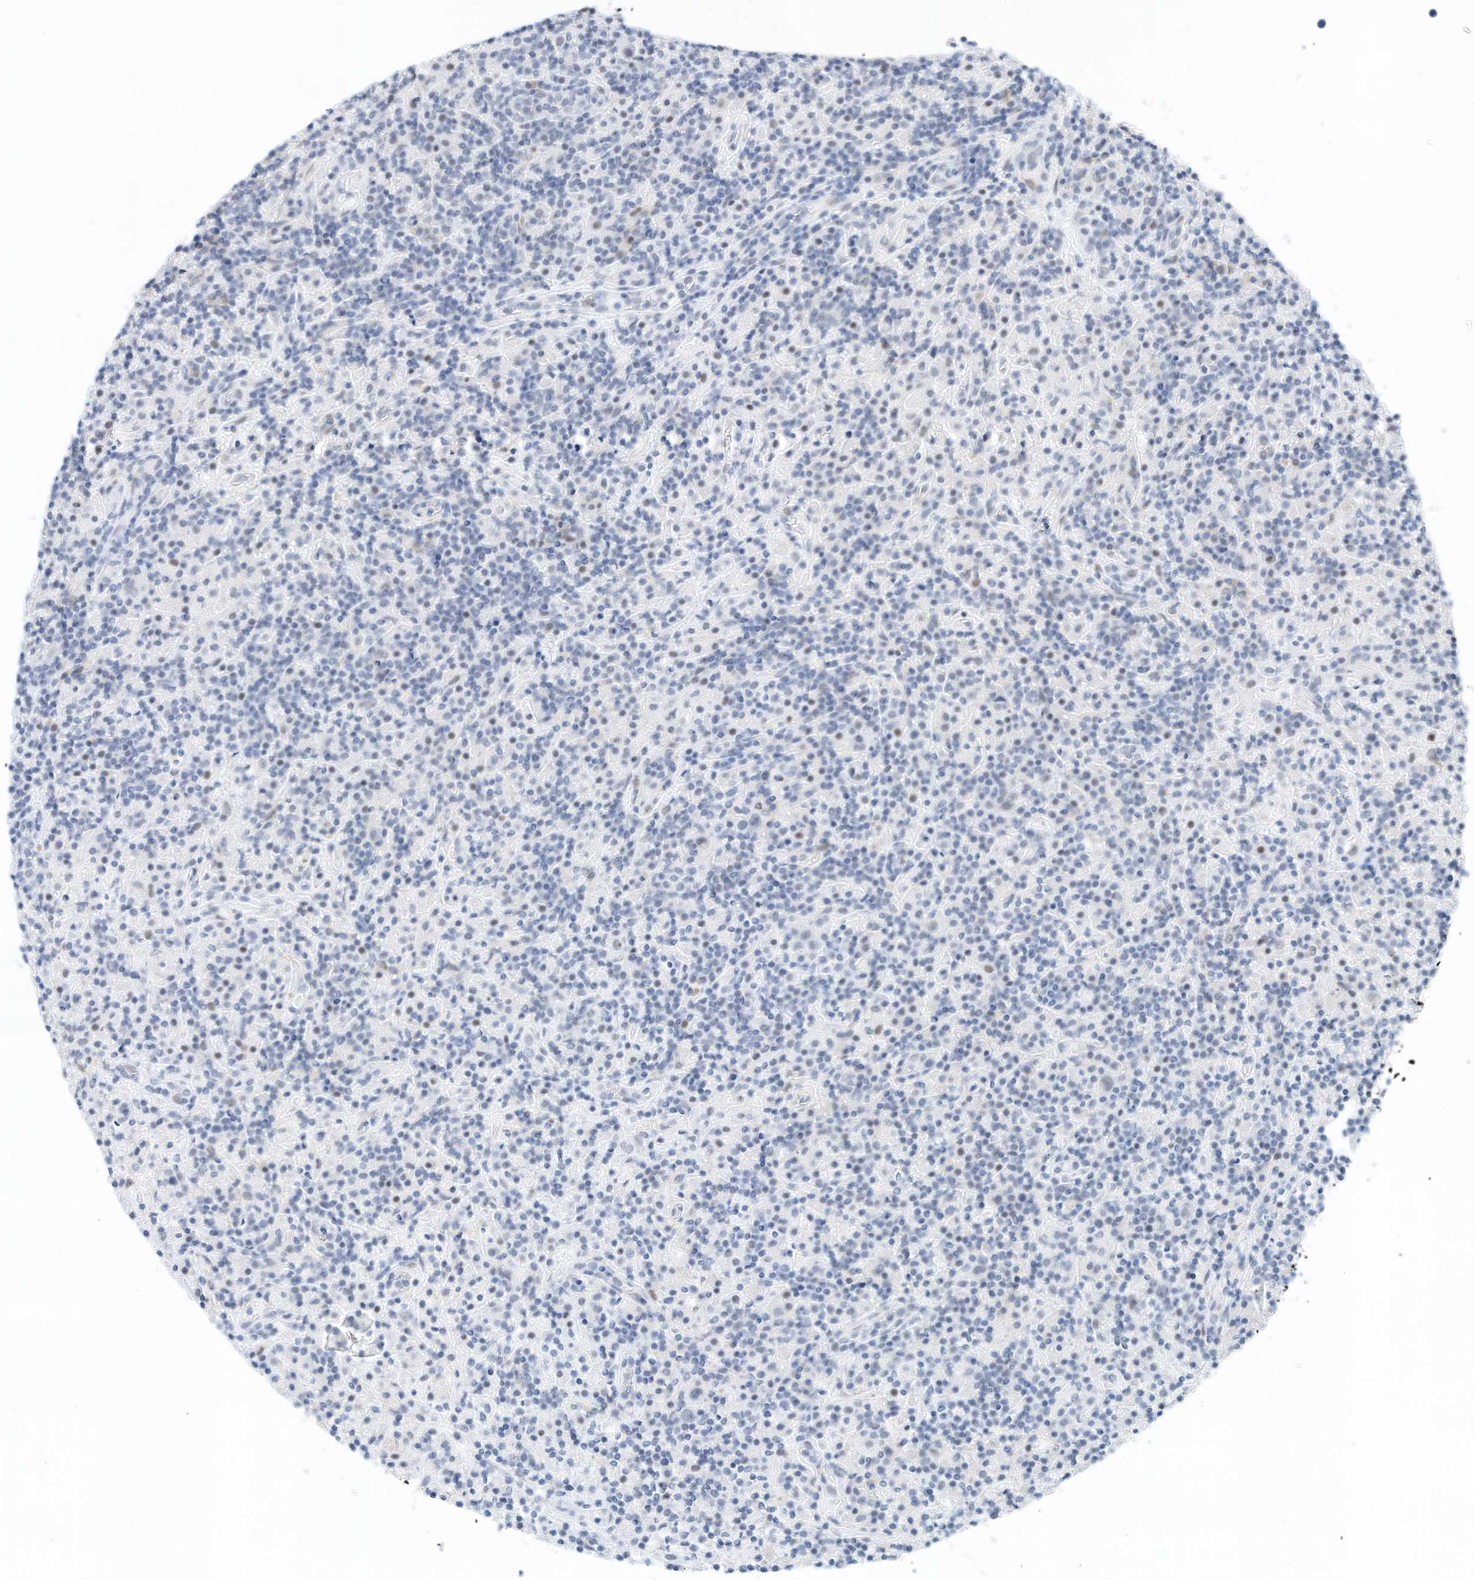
{"staining": {"intensity": "negative", "quantity": "none", "location": "none"}, "tissue": "lymphoma", "cell_type": "Tumor cells", "image_type": "cancer", "snomed": [{"axis": "morphology", "description": "Hodgkin's disease, NOS"}, {"axis": "topography", "description": "Lymph node"}], "caption": "Hodgkin's disease was stained to show a protein in brown. There is no significant staining in tumor cells. Nuclei are stained in blue.", "gene": "ARHGAP28", "patient": {"sex": "male", "age": 70}}